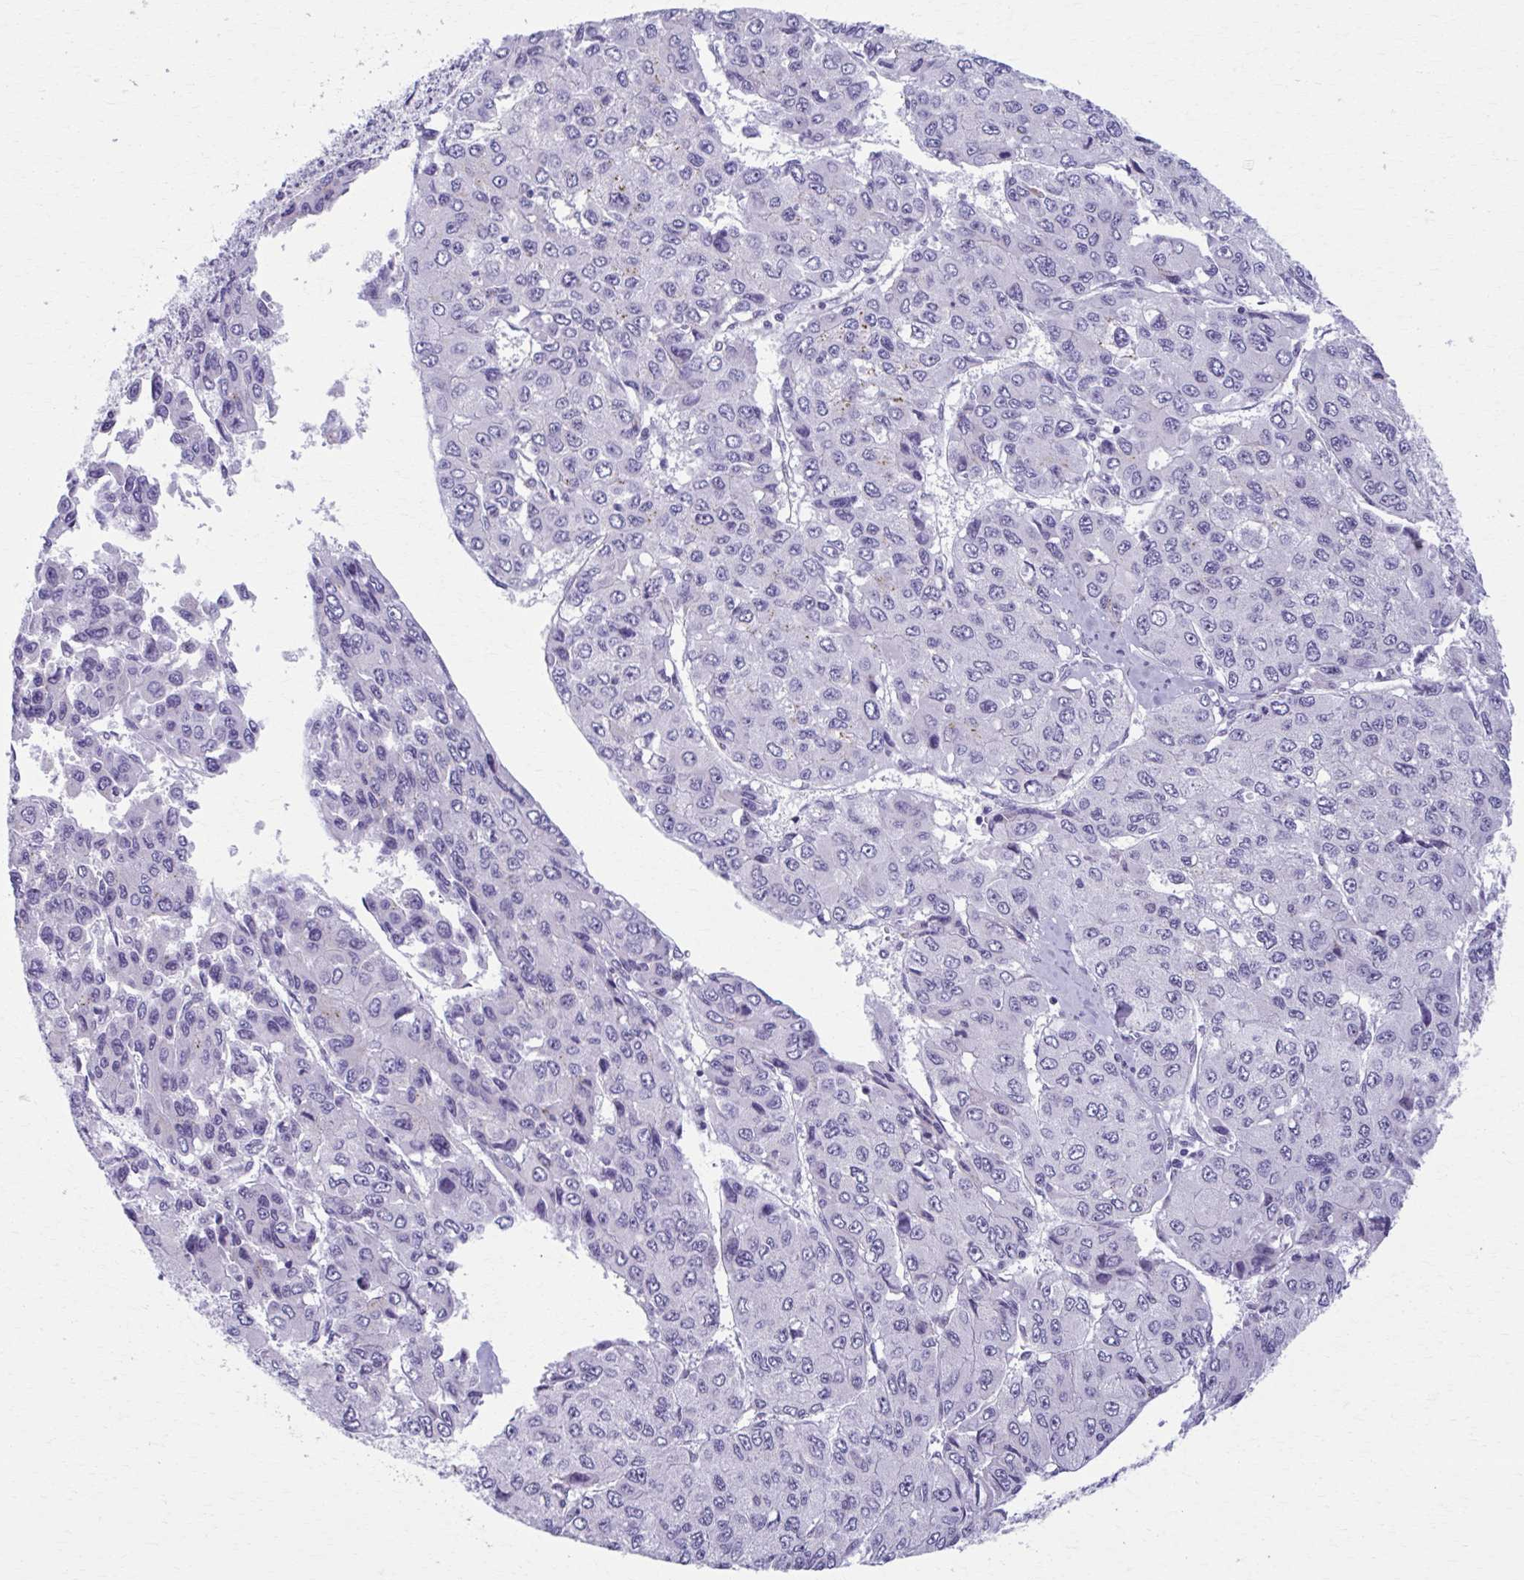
{"staining": {"intensity": "negative", "quantity": "none", "location": "none"}, "tissue": "liver cancer", "cell_type": "Tumor cells", "image_type": "cancer", "snomed": [{"axis": "morphology", "description": "Carcinoma, Hepatocellular, NOS"}, {"axis": "topography", "description": "Liver"}], "caption": "Hepatocellular carcinoma (liver) was stained to show a protein in brown. There is no significant positivity in tumor cells.", "gene": "ZNF682", "patient": {"sex": "female", "age": 66}}